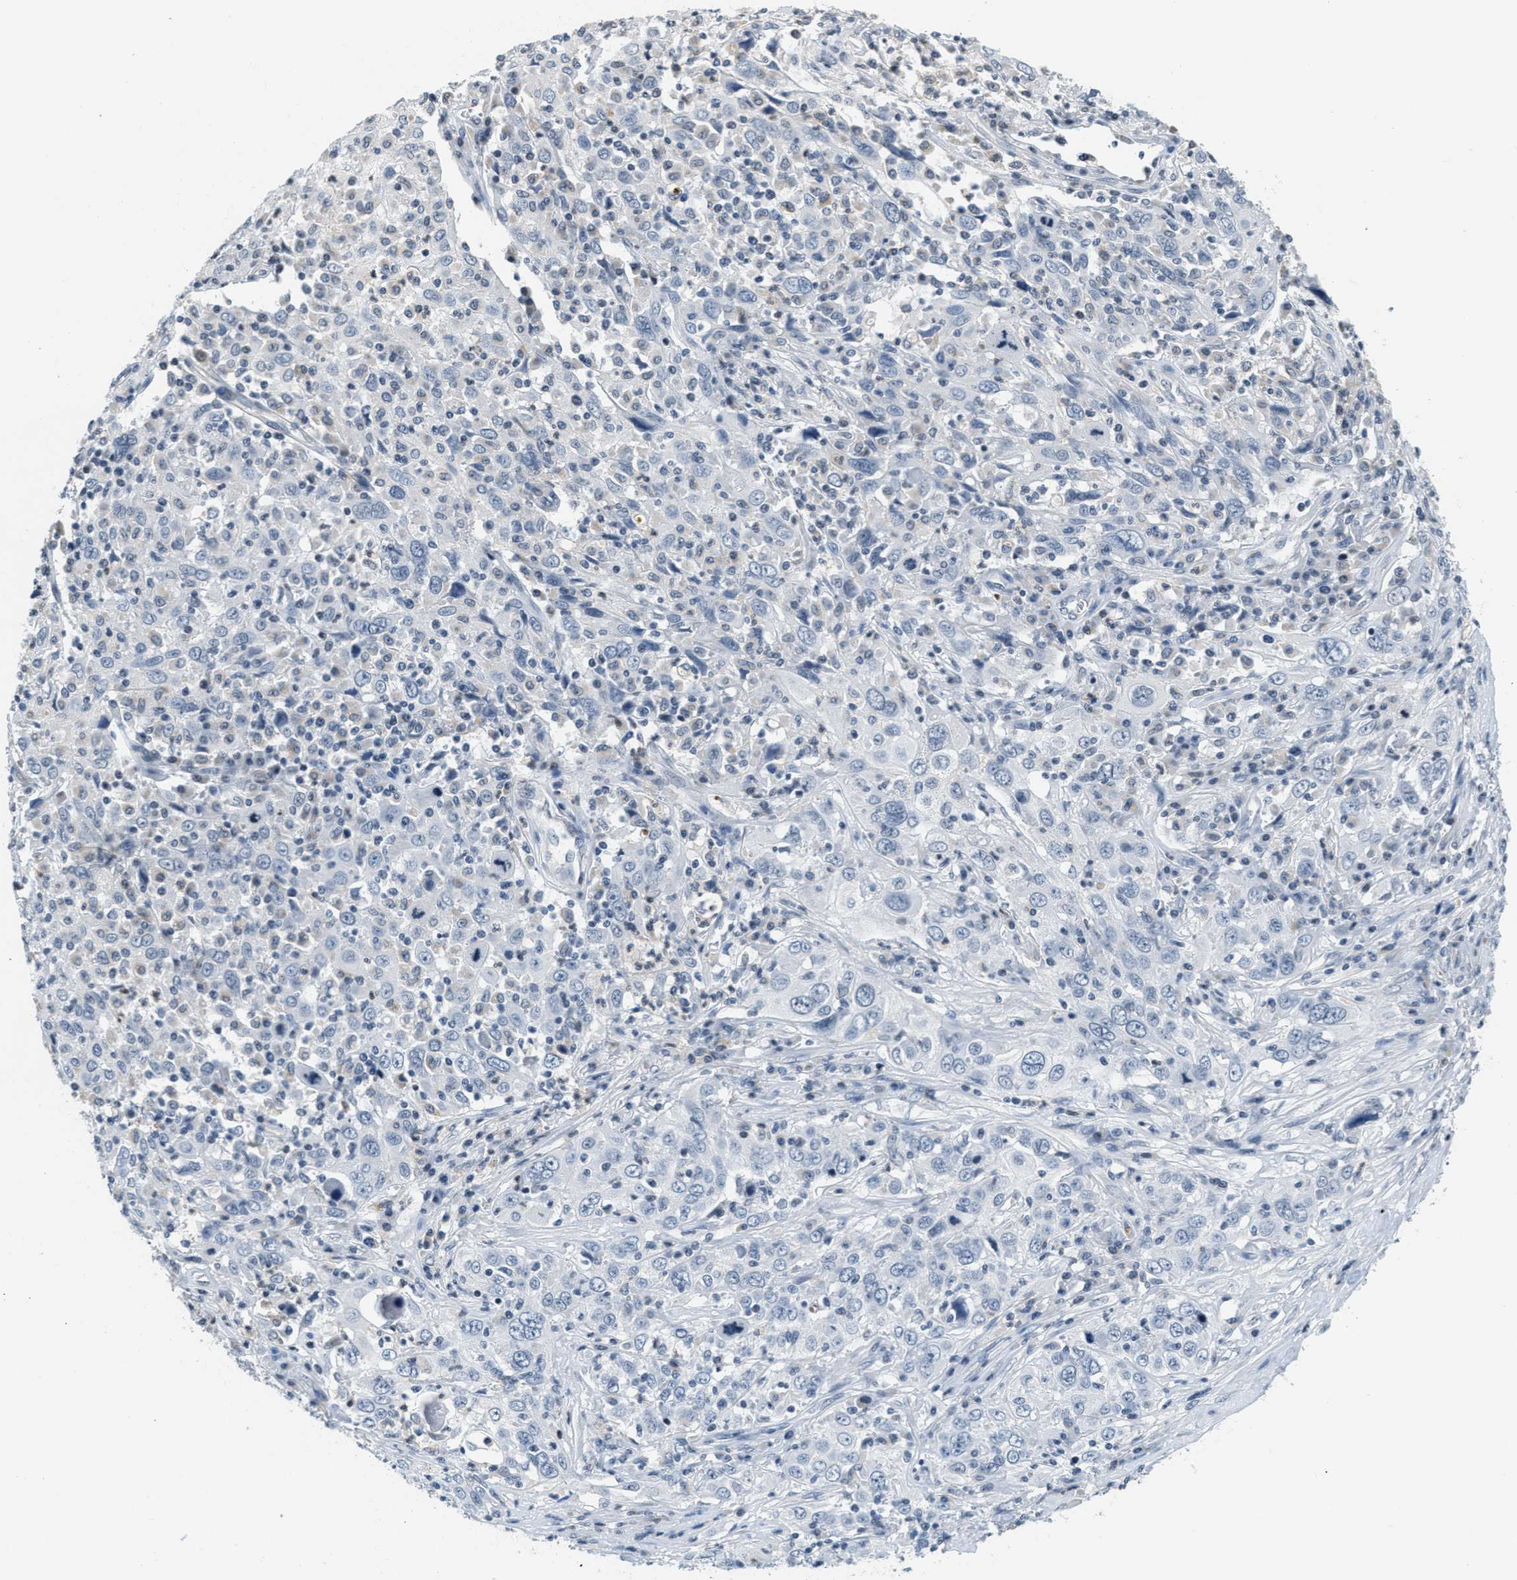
{"staining": {"intensity": "negative", "quantity": "none", "location": "none"}, "tissue": "cervical cancer", "cell_type": "Tumor cells", "image_type": "cancer", "snomed": [{"axis": "morphology", "description": "Squamous cell carcinoma, NOS"}, {"axis": "topography", "description": "Cervix"}], "caption": "This image is of squamous cell carcinoma (cervical) stained with immunohistochemistry (IHC) to label a protein in brown with the nuclei are counter-stained blue. There is no staining in tumor cells.", "gene": "CA4", "patient": {"sex": "female", "age": 46}}